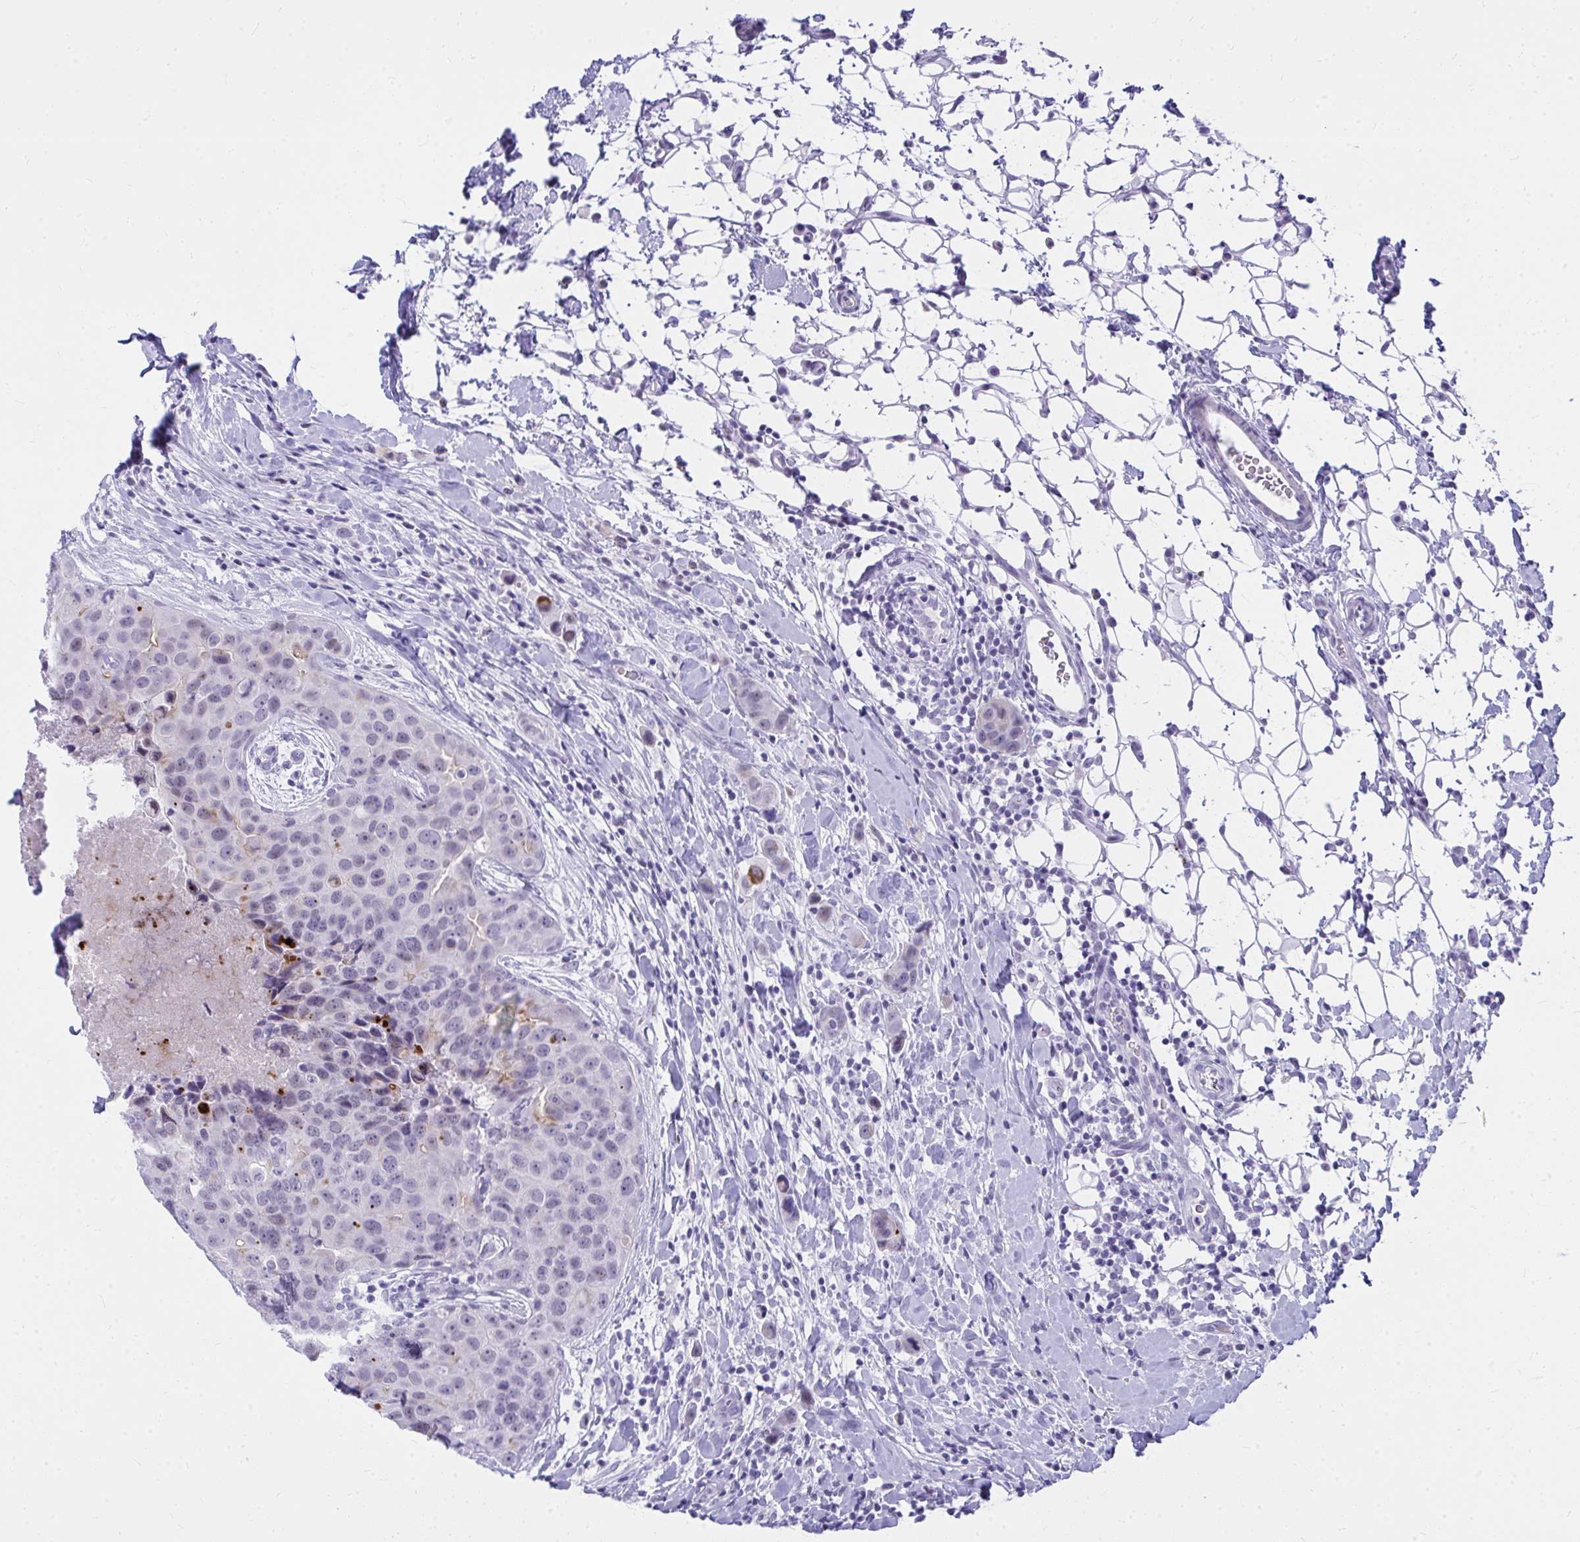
{"staining": {"intensity": "moderate", "quantity": "<25%", "location": "cytoplasmic/membranous"}, "tissue": "breast cancer", "cell_type": "Tumor cells", "image_type": "cancer", "snomed": [{"axis": "morphology", "description": "Duct carcinoma"}, {"axis": "topography", "description": "Breast"}], "caption": "DAB (3,3'-diaminobenzidine) immunohistochemical staining of breast cancer (invasive ductal carcinoma) displays moderate cytoplasmic/membranous protein positivity in about <25% of tumor cells.", "gene": "OR5F1", "patient": {"sex": "female", "age": 24}}